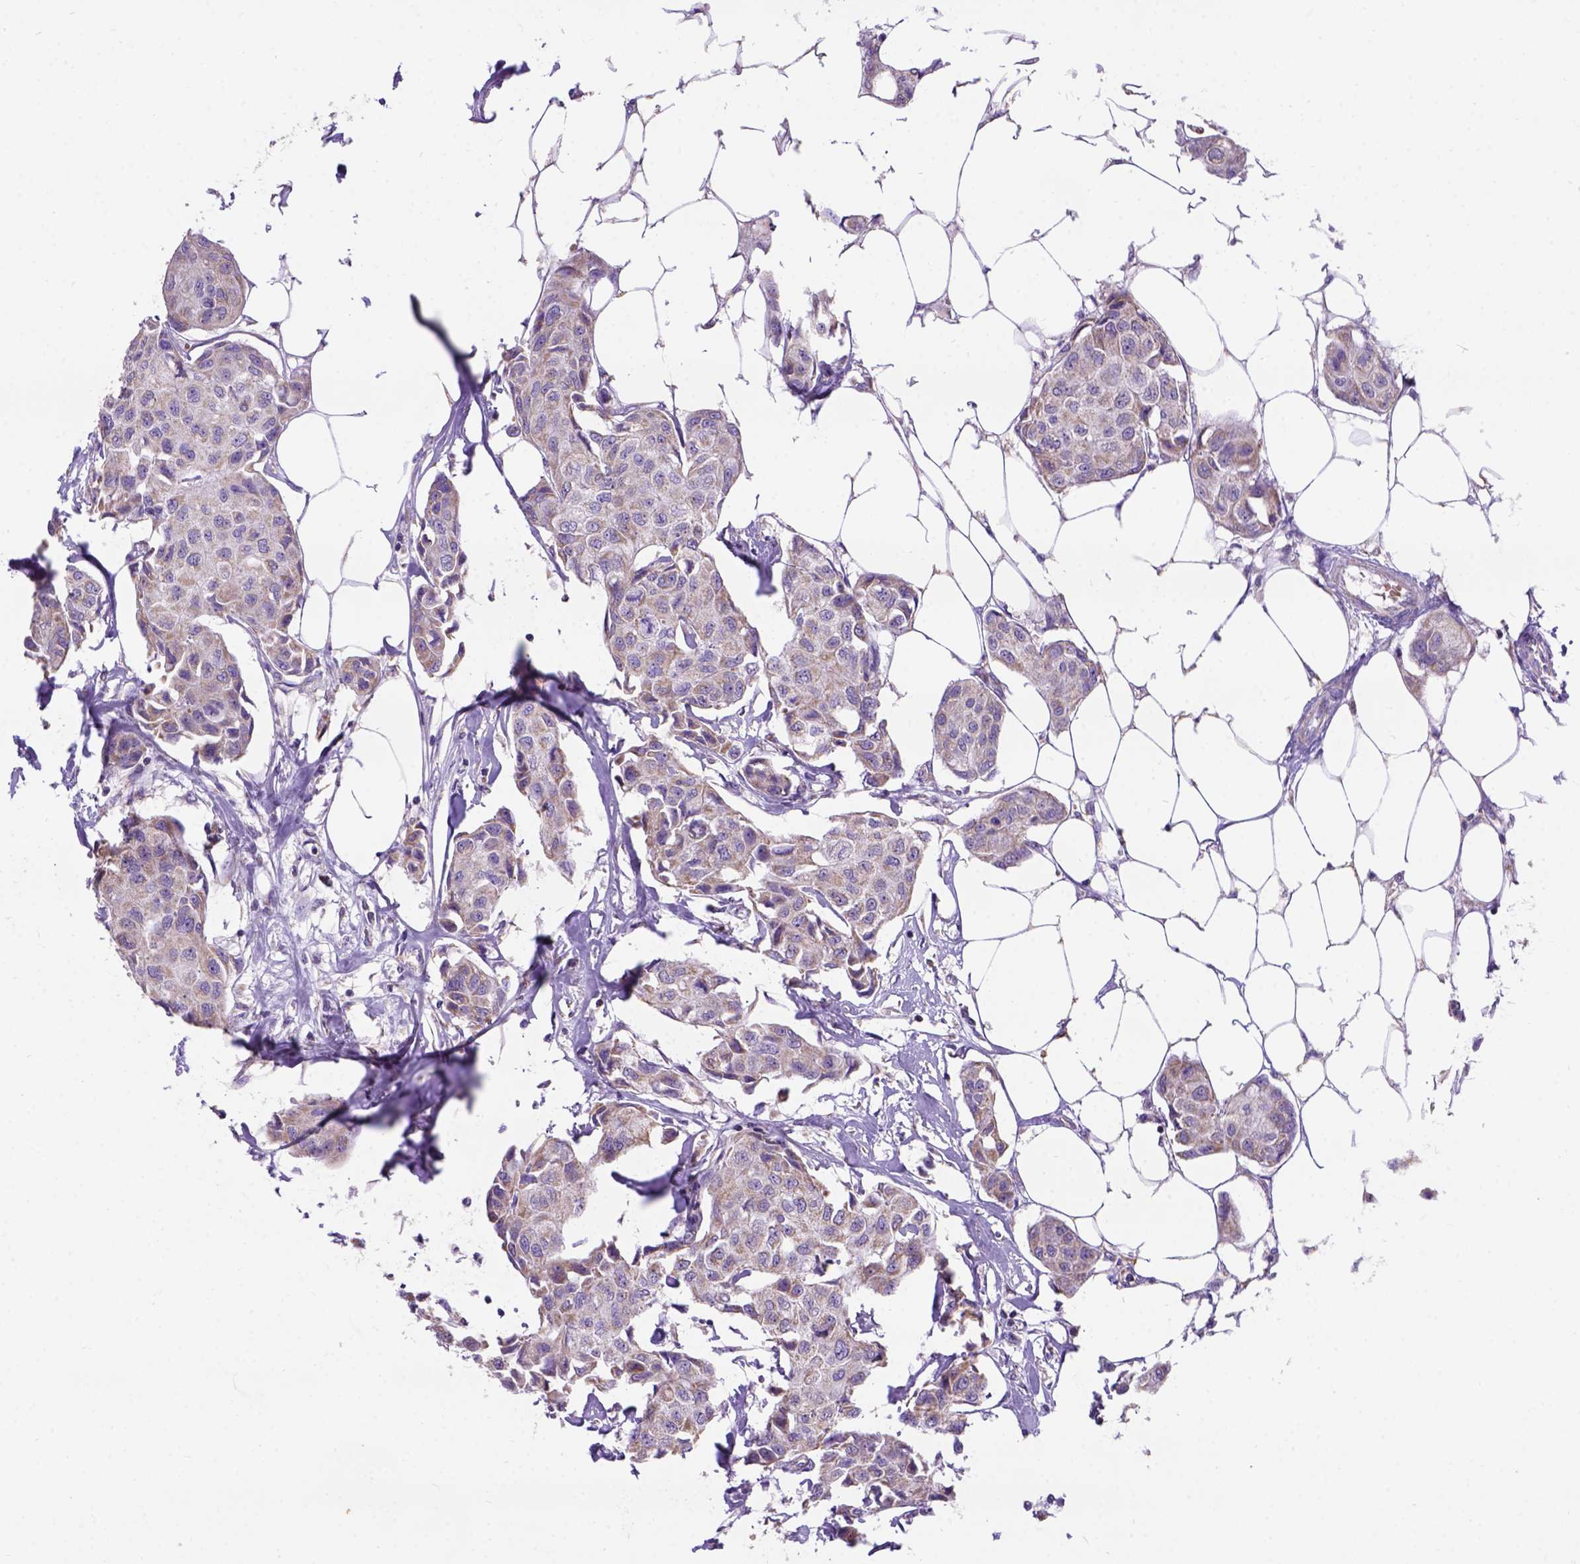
{"staining": {"intensity": "moderate", "quantity": "<25%", "location": "cytoplasmic/membranous"}, "tissue": "breast cancer", "cell_type": "Tumor cells", "image_type": "cancer", "snomed": [{"axis": "morphology", "description": "Duct carcinoma"}, {"axis": "topography", "description": "Breast"}, {"axis": "topography", "description": "Lymph node"}], "caption": "Breast cancer (intraductal carcinoma) stained with DAB (3,3'-diaminobenzidine) immunohistochemistry (IHC) reveals low levels of moderate cytoplasmic/membranous staining in about <25% of tumor cells.", "gene": "L2HGDH", "patient": {"sex": "female", "age": 80}}